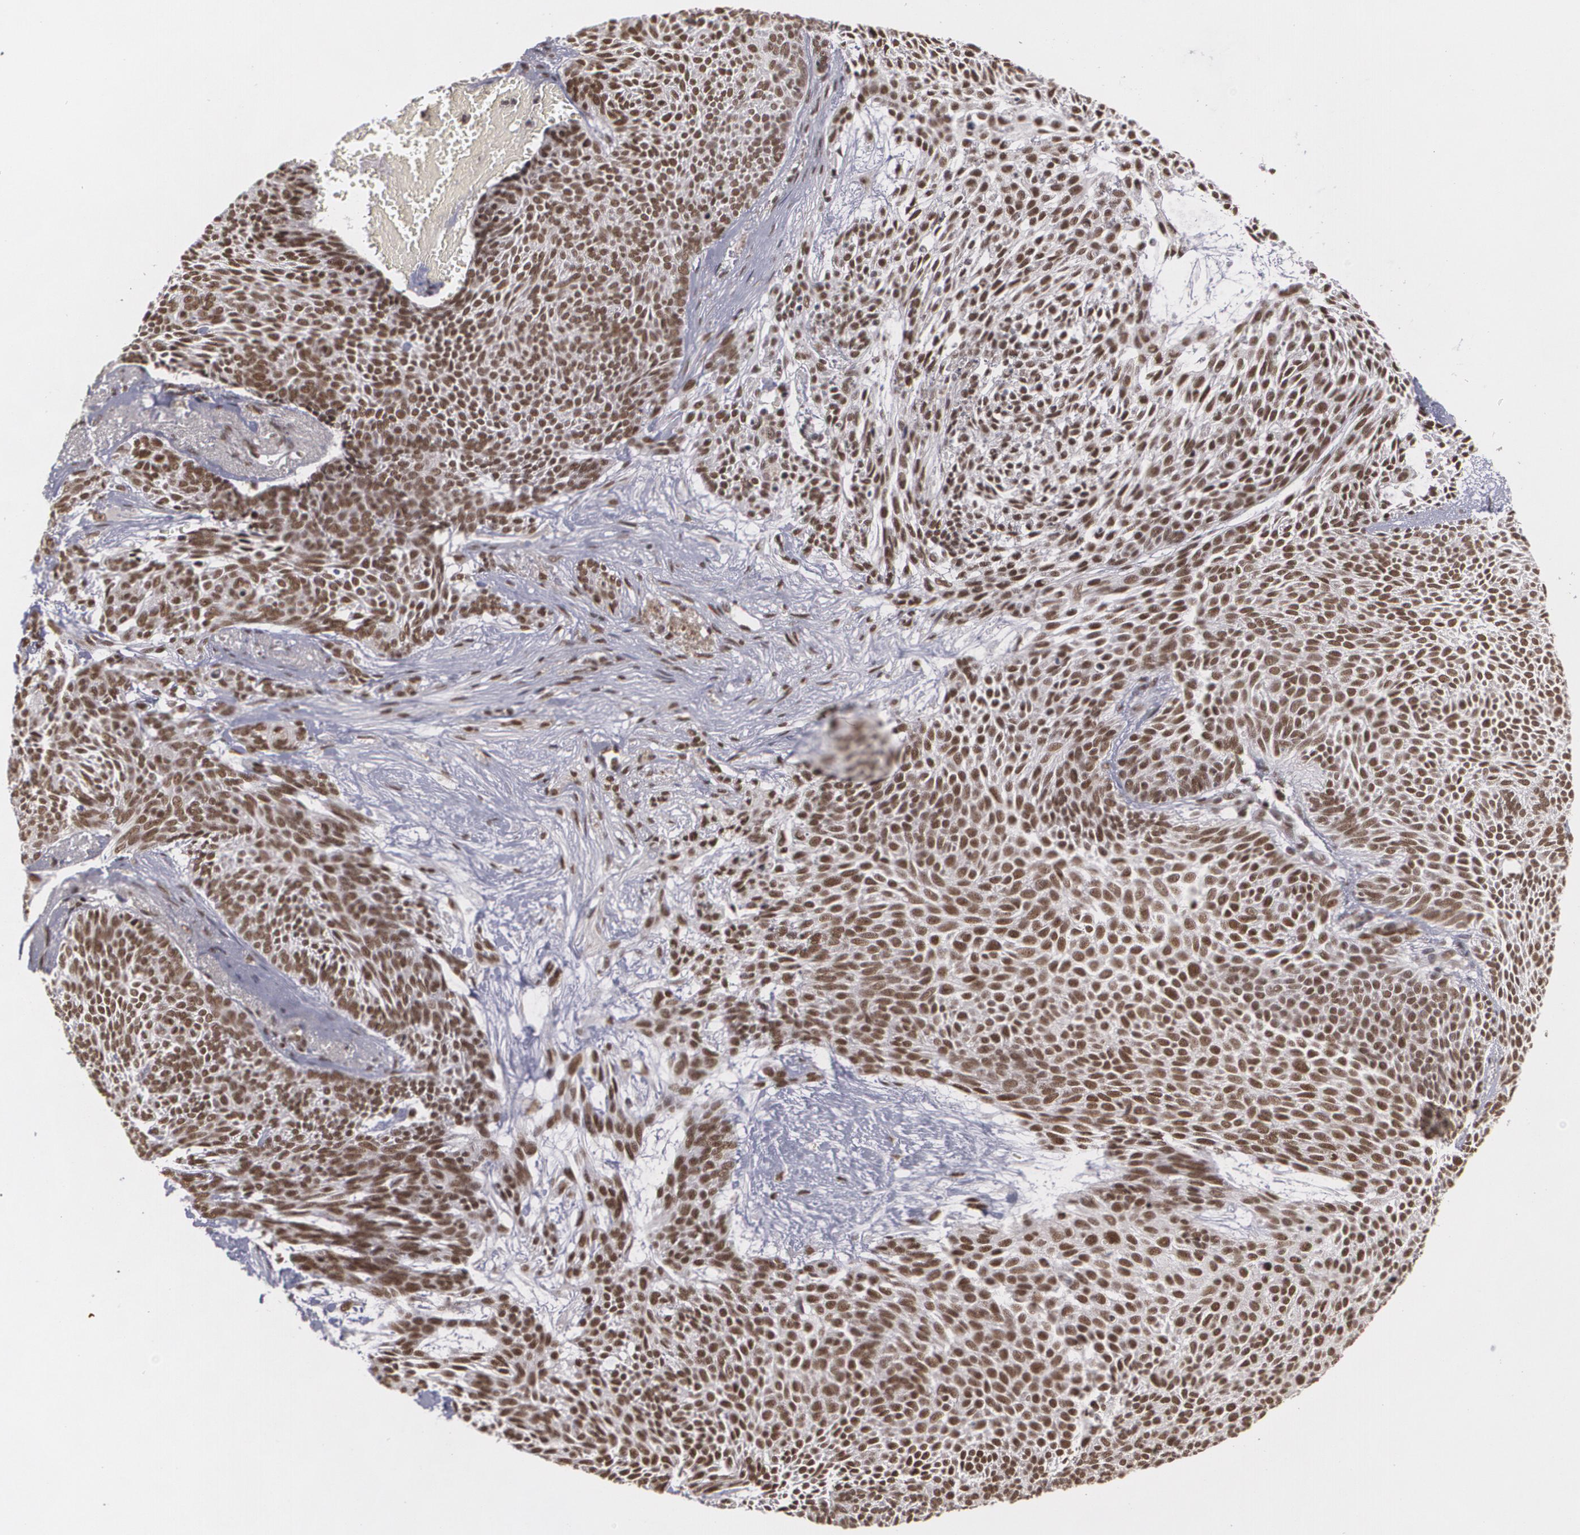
{"staining": {"intensity": "strong", "quantity": ">75%", "location": "nuclear"}, "tissue": "skin cancer", "cell_type": "Tumor cells", "image_type": "cancer", "snomed": [{"axis": "morphology", "description": "Basal cell carcinoma"}, {"axis": "topography", "description": "Skin"}], "caption": "The image reveals a brown stain indicating the presence of a protein in the nuclear of tumor cells in skin cancer.", "gene": "RXRB", "patient": {"sex": "male", "age": 84}}